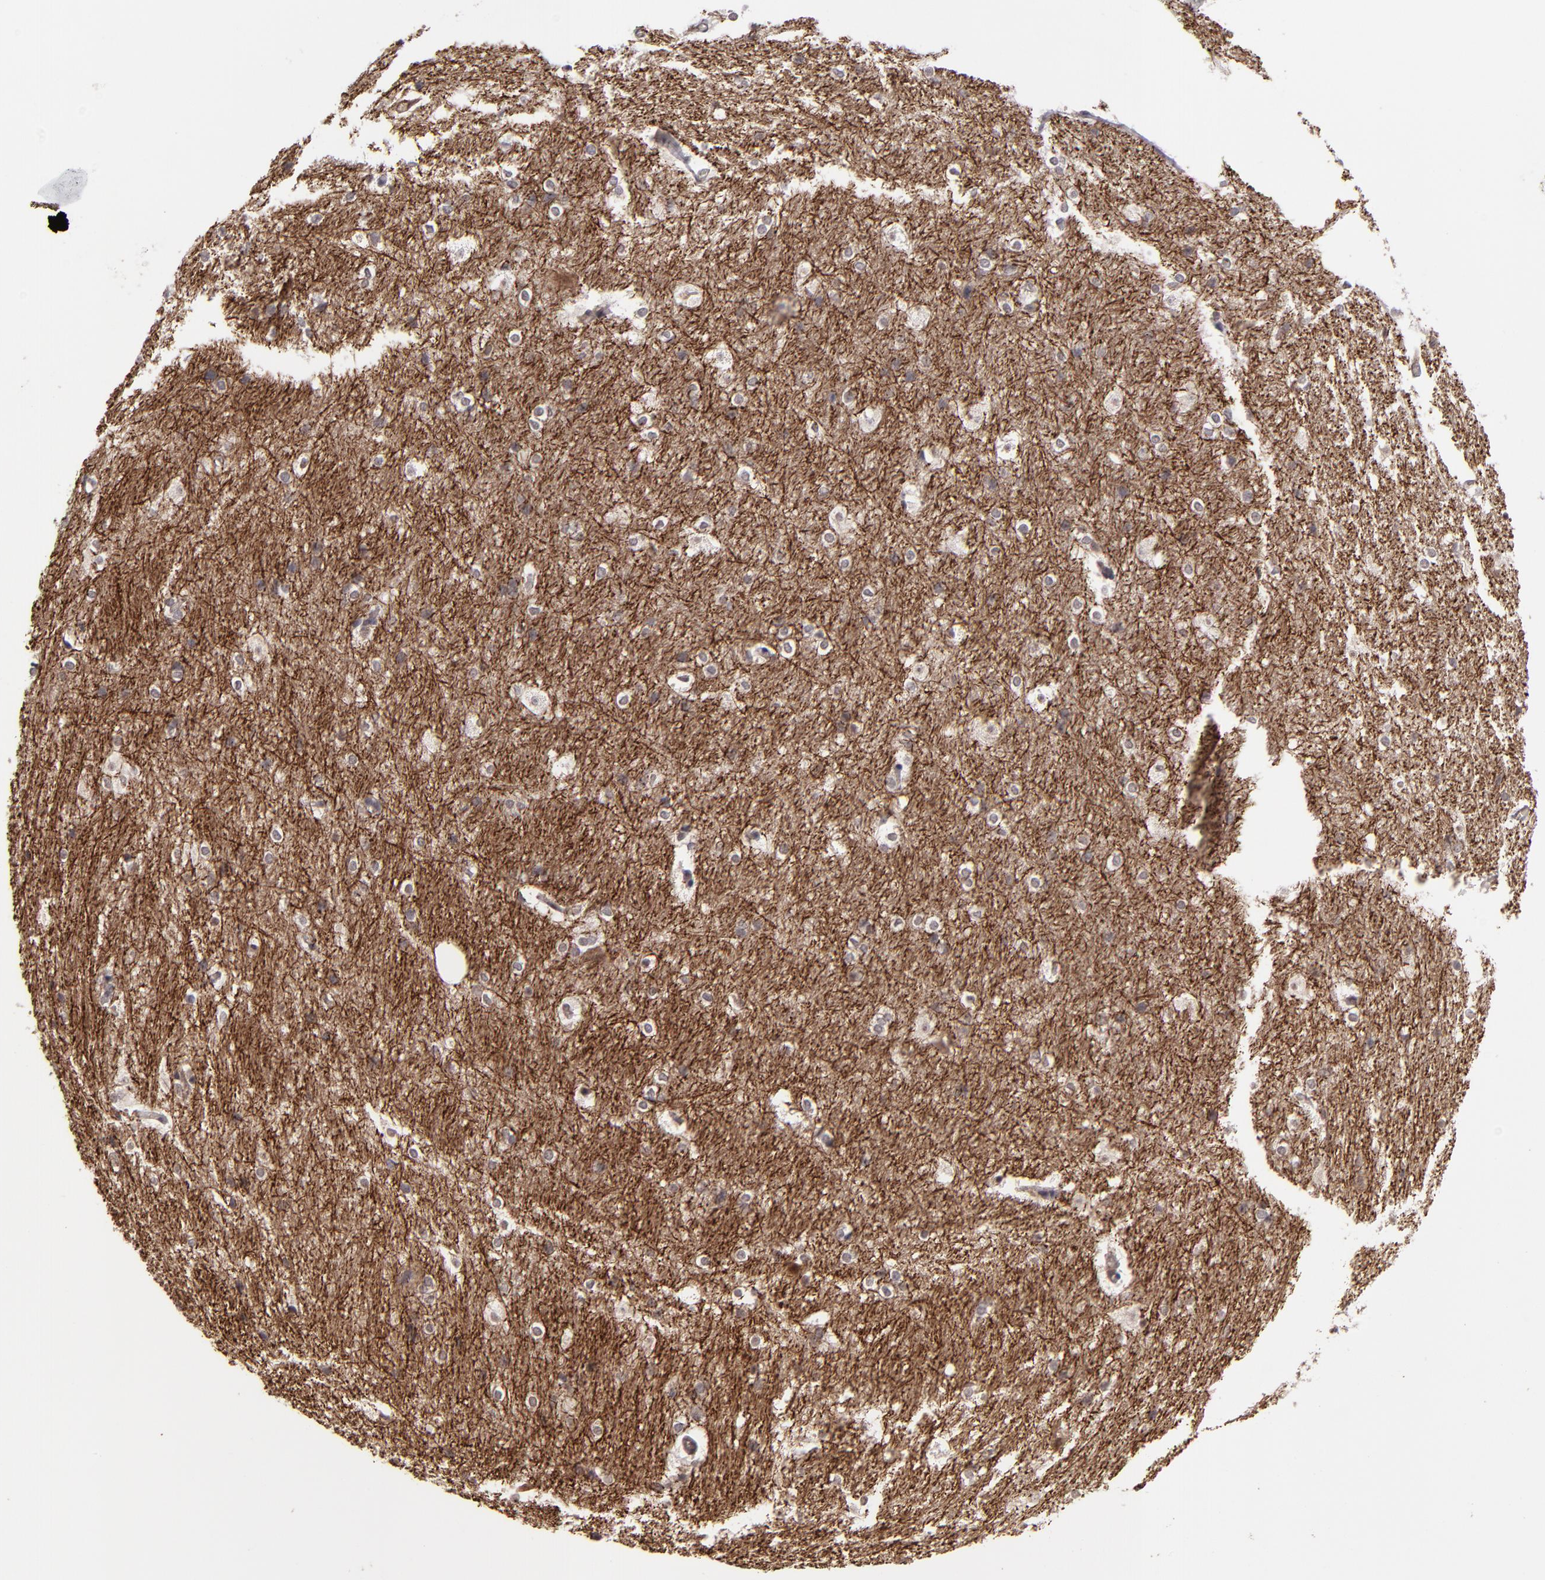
{"staining": {"intensity": "negative", "quantity": "none", "location": "none"}, "tissue": "hippocampus", "cell_type": "Glial cells", "image_type": "normal", "snomed": [{"axis": "morphology", "description": "Normal tissue, NOS"}, {"axis": "topography", "description": "Hippocampus"}], "caption": "A micrograph of human hippocampus is negative for staining in glial cells.", "gene": "SIPA1L1", "patient": {"sex": "female", "age": 19}}